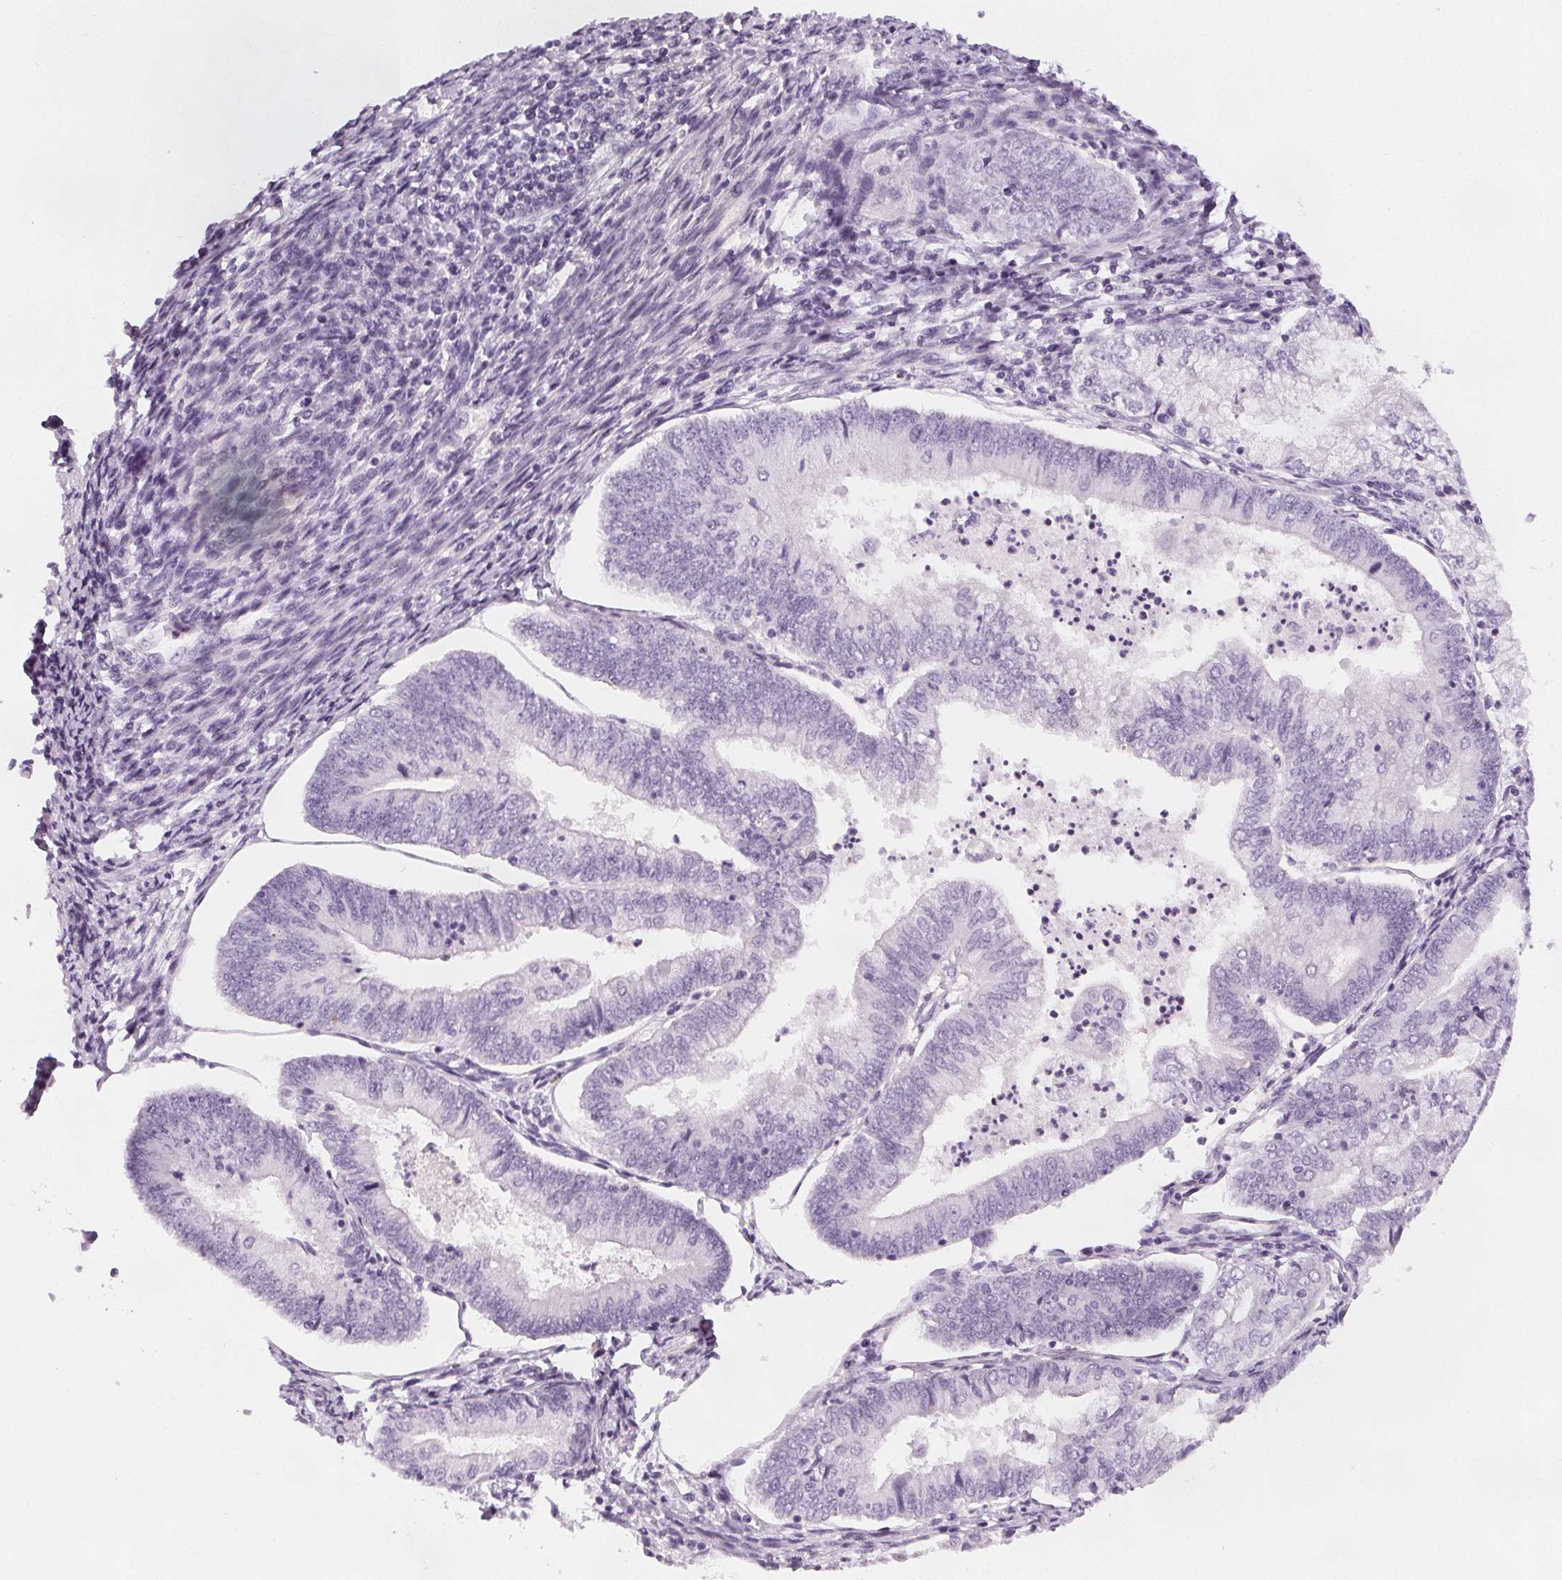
{"staining": {"intensity": "negative", "quantity": "none", "location": "none"}, "tissue": "endometrial cancer", "cell_type": "Tumor cells", "image_type": "cancer", "snomed": [{"axis": "morphology", "description": "Adenocarcinoma, NOS"}, {"axis": "topography", "description": "Endometrium"}], "caption": "High magnification brightfield microscopy of adenocarcinoma (endometrial) stained with DAB (brown) and counterstained with hematoxylin (blue): tumor cells show no significant positivity. (DAB immunohistochemistry with hematoxylin counter stain).", "gene": "SLC5A12", "patient": {"sex": "female", "age": 55}}